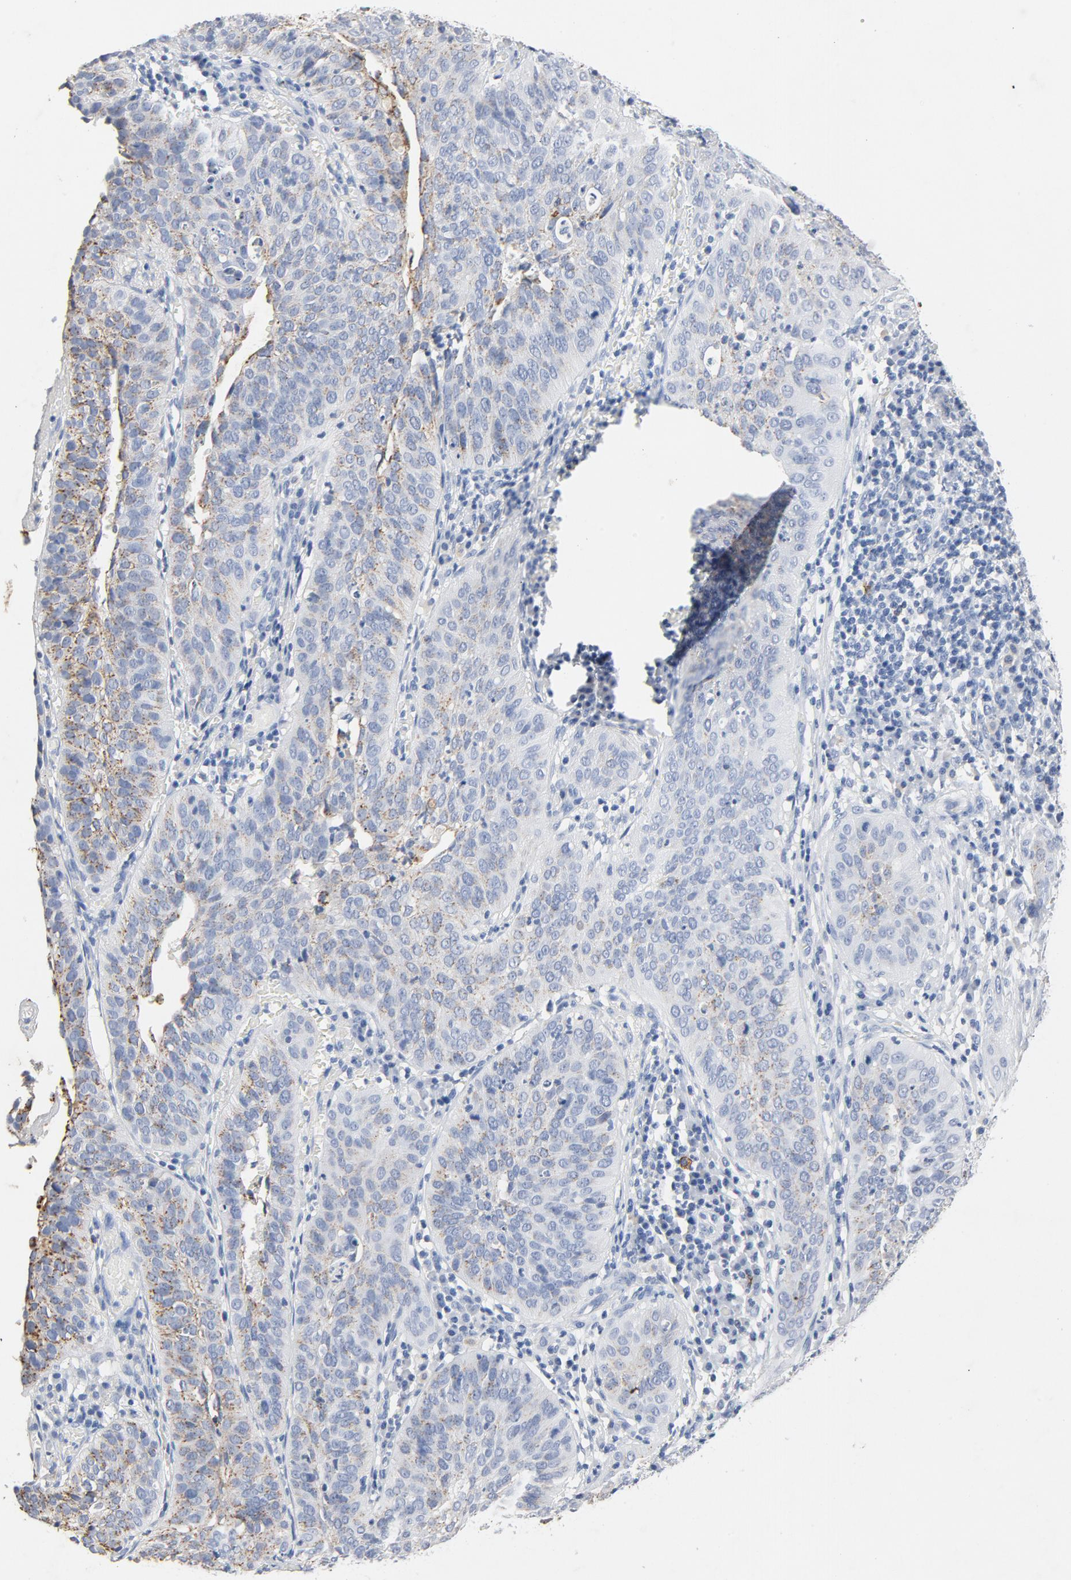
{"staining": {"intensity": "moderate", "quantity": "25%-75%", "location": "cytoplasmic/membranous"}, "tissue": "cervical cancer", "cell_type": "Tumor cells", "image_type": "cancer", "snomed": [{"axis": "morphology", "description": "Squamous cell carcinoma, NOS"}, {"axis": "topography", "description": "Cervix"}], "caption": "Moderate cytoplasmic/membranous positivity is identified in approximately 25%-75% of tumor cells in cervical squamous cell carcinoma. The staining is performed using DAB (3,3'-diaminobenzidine) brown chromogen to label protein expression. The nuclei are counter-stained blue using hematoxylin.", "gene": "PTPRB", "patient": {"sex": "female", "age": 39}}